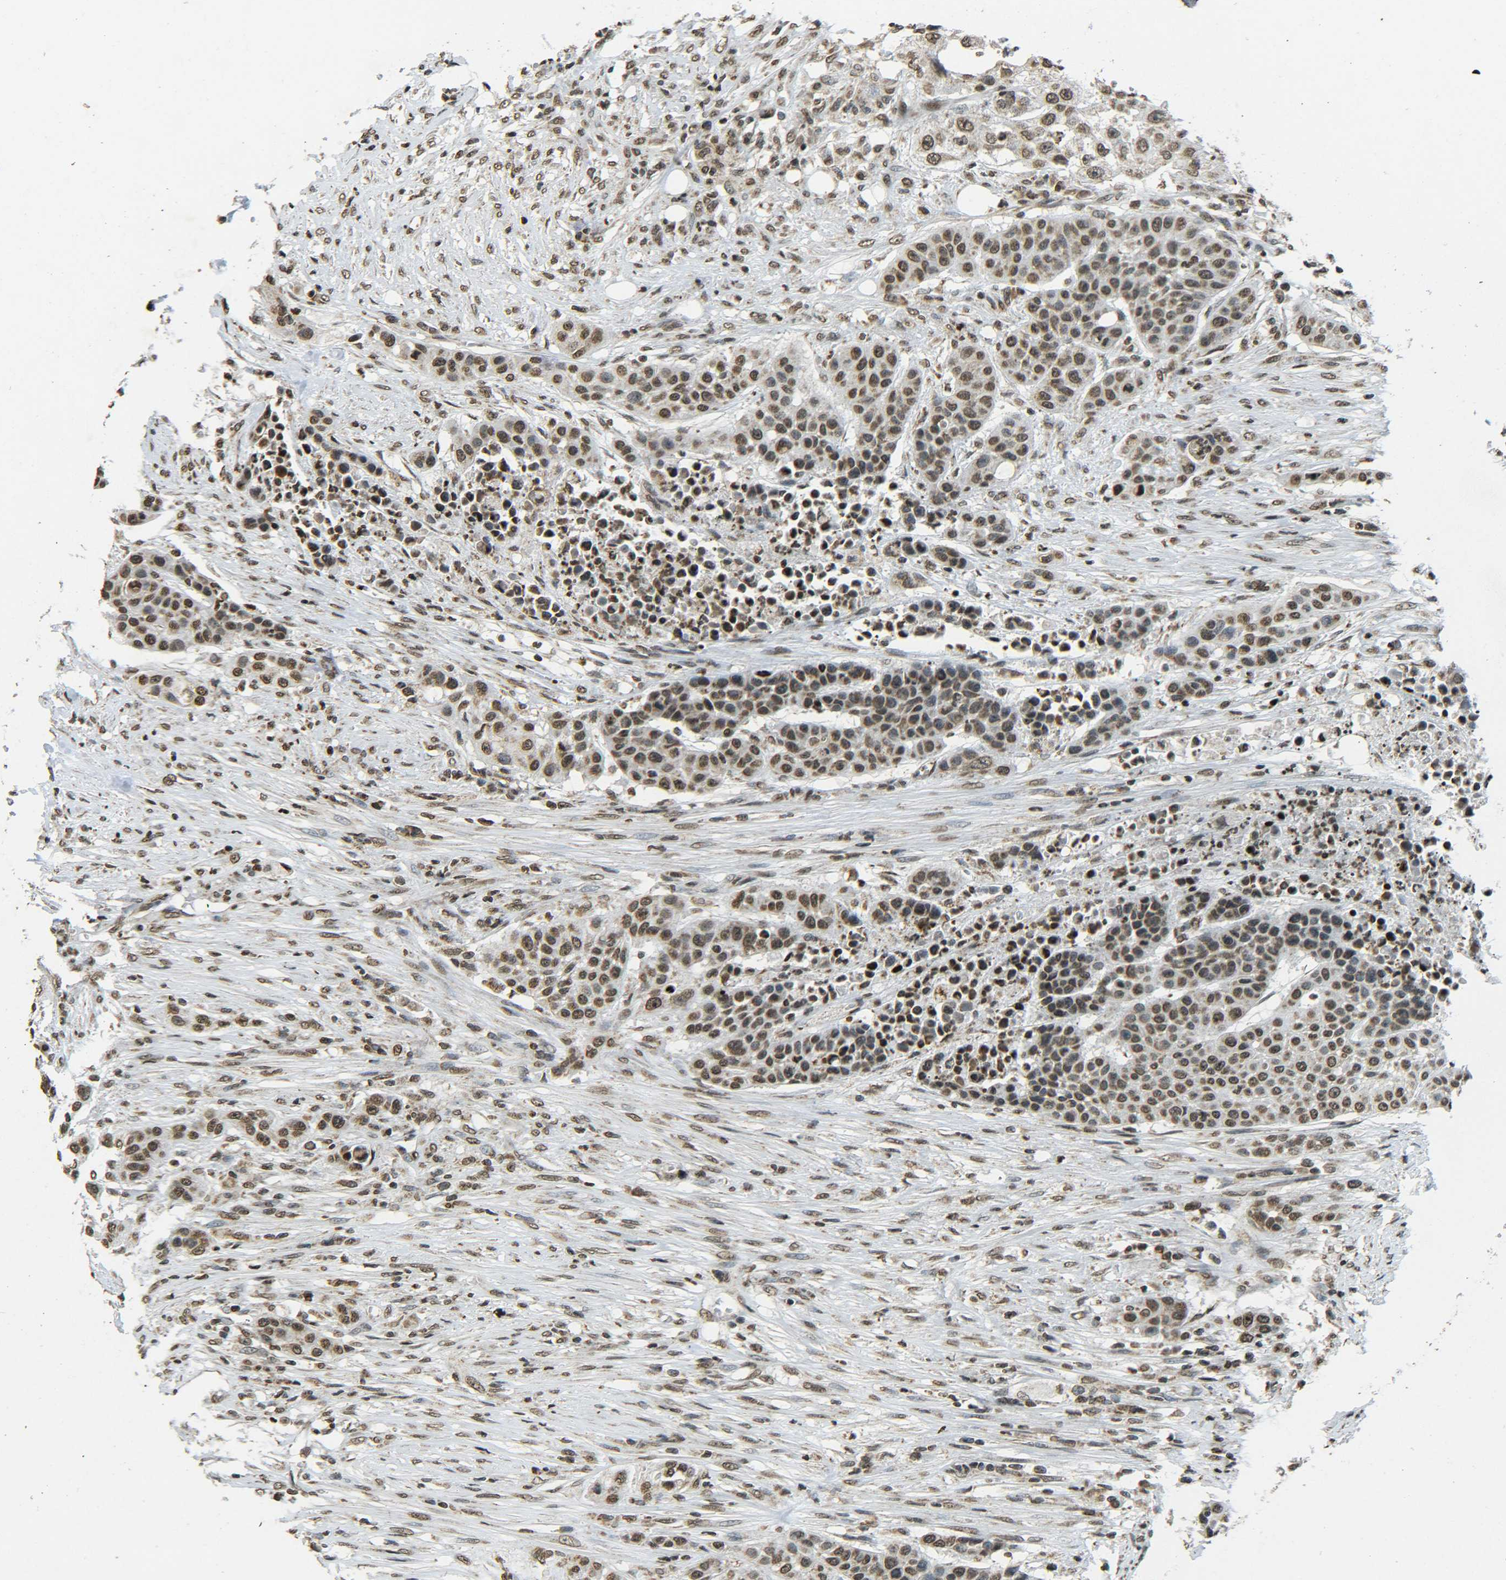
{"staining": {"intensity": "moderate", "quantity": ">75%", "location": "nuclear"}, "tissue": "urothelial cancer", "cell_type": "Tumor cells", "image_type": "cancer", "snomed": [{"axis": "morphology", "description": "Urothelial carcinoma, High grade"}, {"axis": "topography", "description": "Urinary bladder"}], "caption": "Moderate nuclear positivity for a protein is seen in approximately >75% of tumor cells of urothelial carcinoma (high-grade) using immunohistochemistry.", "gene": "NEUROG2", "patient": {"sex": "male", "age": 74}}